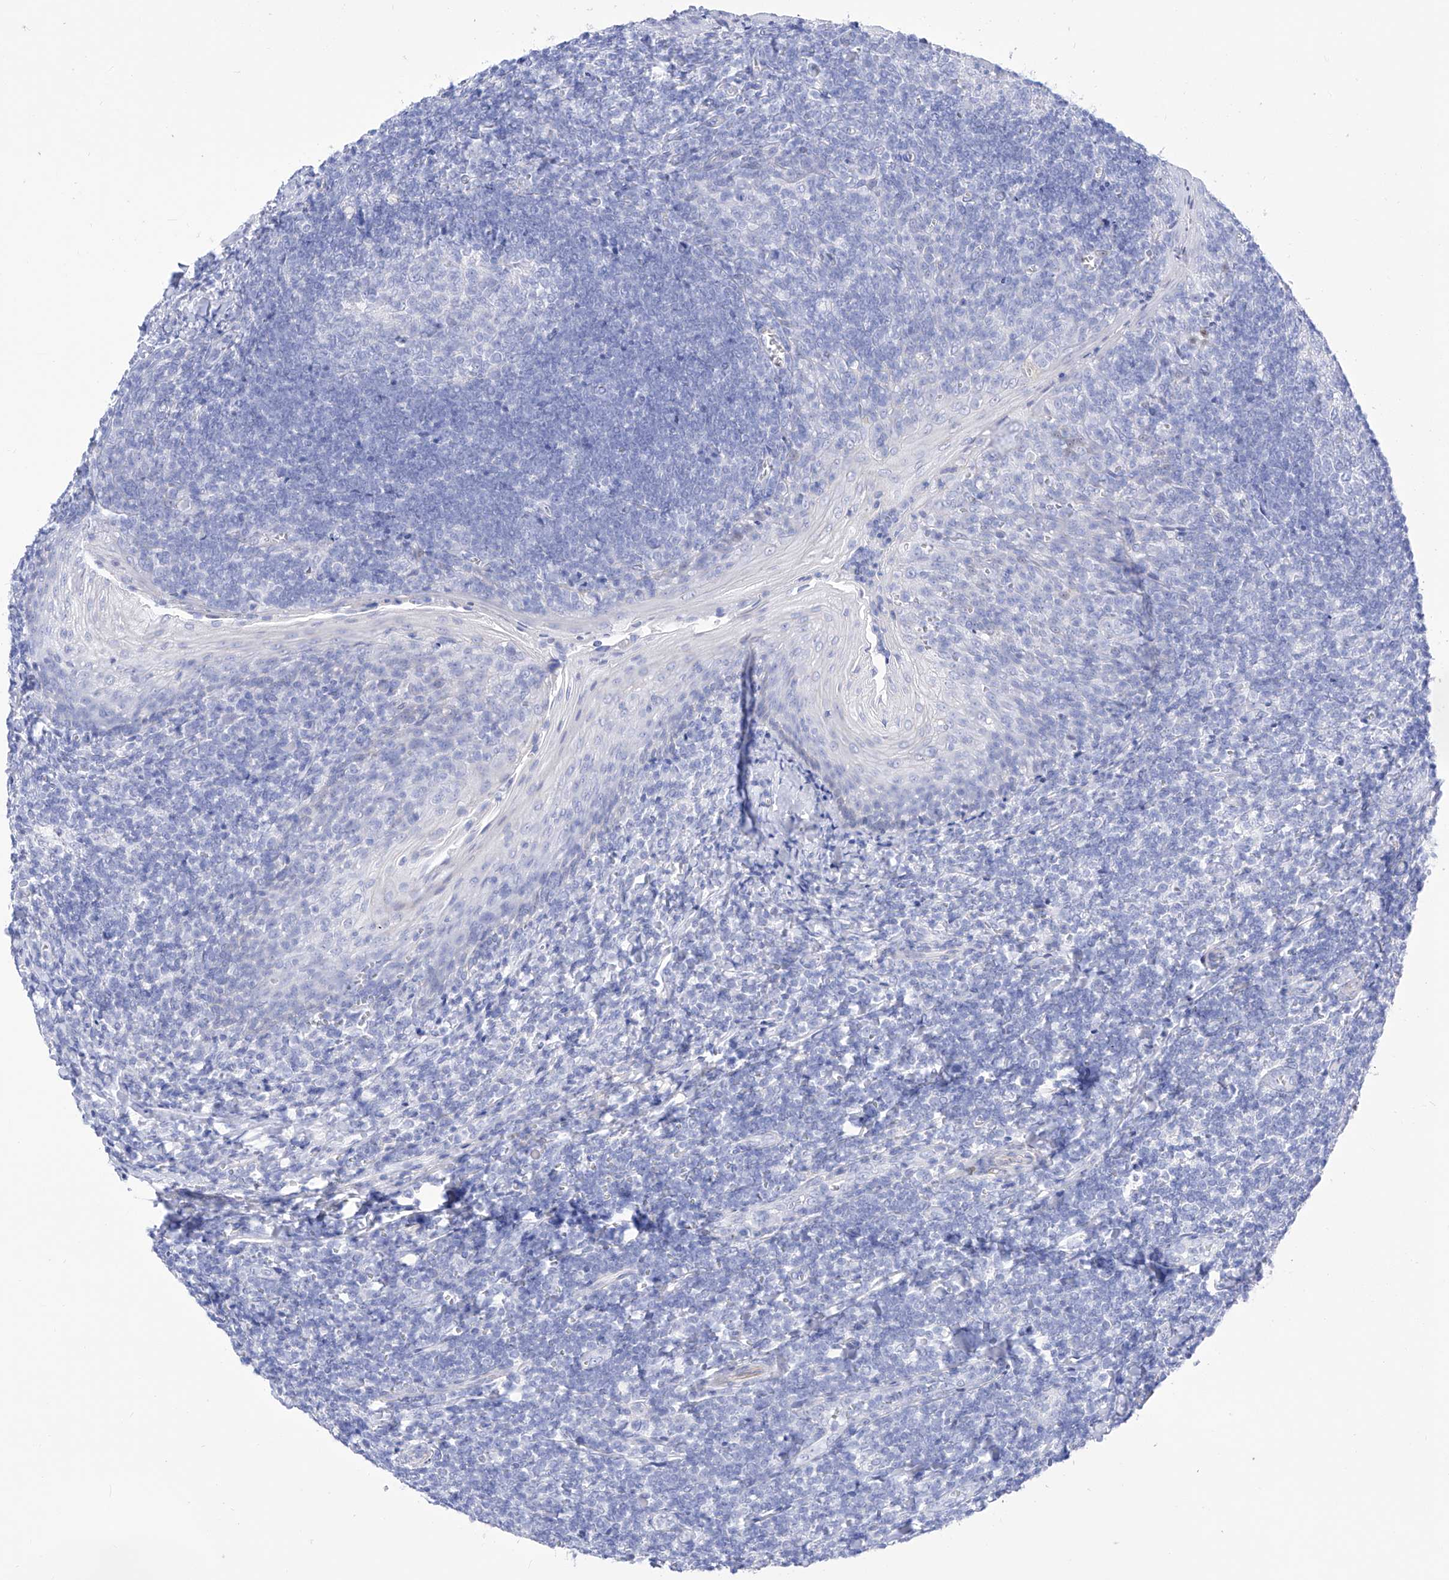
{"staining": {"intensity": "negative", "quantity": "none", "location": "none"}, "tissue": "tonsil", "cell_type": "Germinal center cells", "image_type": "normal", "snomed": [{"axis": "morphology", "description": "Normal tissue, NOS"}, {"axis": "topography", "description": "Tonsil"}], "caption": "Immunohistochemistry image of normal tonsil: tonsil stained with DAB exhibits no significant protein expression in germinal center cells.", "gene": "TRPC7", "patient": {"sex": "male", "age": 27}}